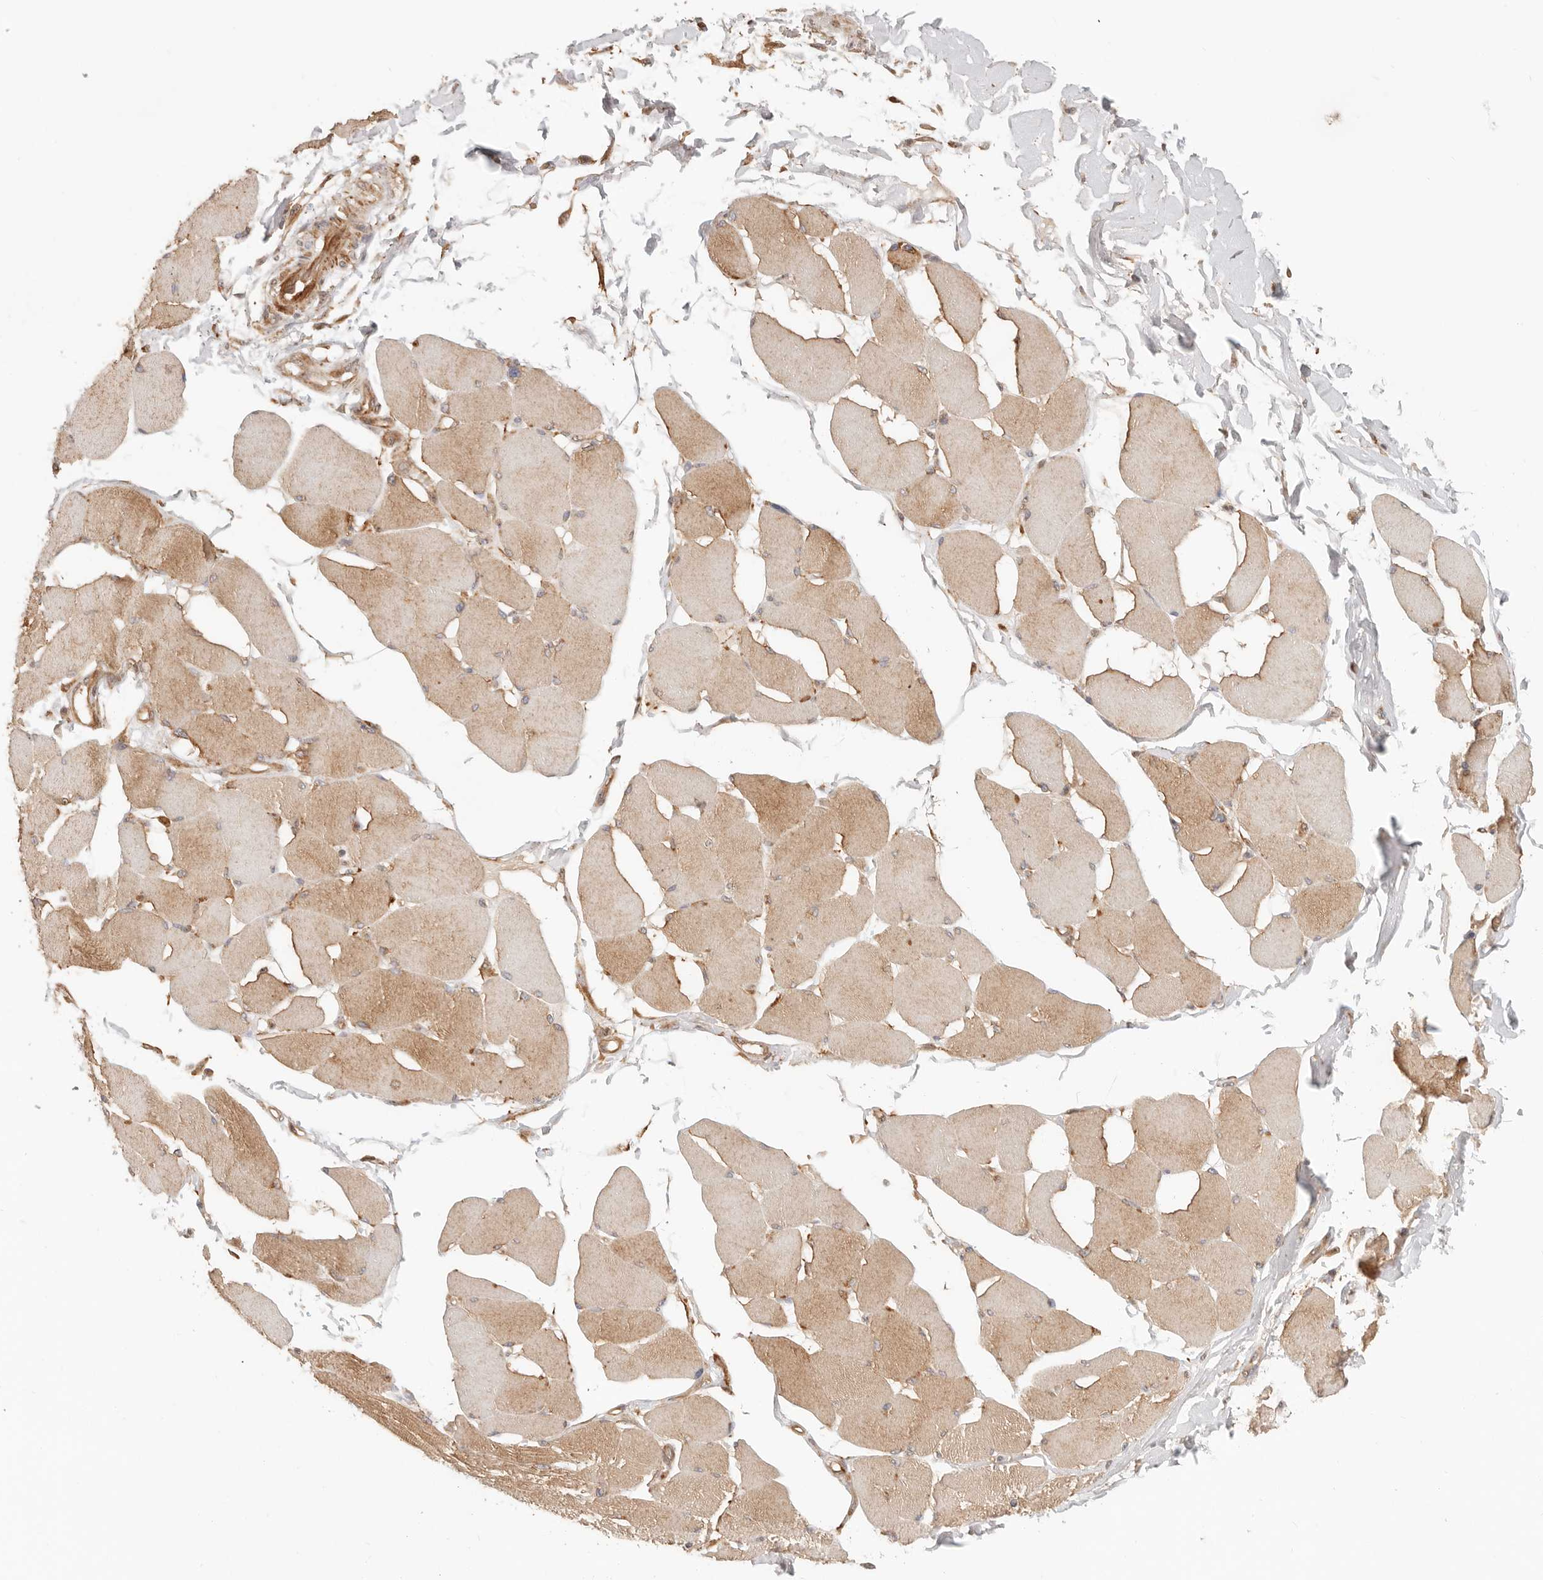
{"staining": {"intensity": "moderate", "quantity": "25%-75%", "location": "cytoplasmic/membranous"}, "tissue": "skeletal muscle", "cell_type": "Myocytes", "image_type": "normal", "snomed": [{"axis": "morphology", "description": "Normal tissue, NOS"}, {"axis": "topography", "description": "Skin"}, {"axis": "topography", "description": "Skeletal muscle"}], "caption": "Human skeletal muscle stained with a brown dye demonstrates moderate cytoplasmic/membranous positive staining in approximately 25%-75% of myocytes.", "gene": "HEXD", "patient": {"sex": "male", "age": 83}}